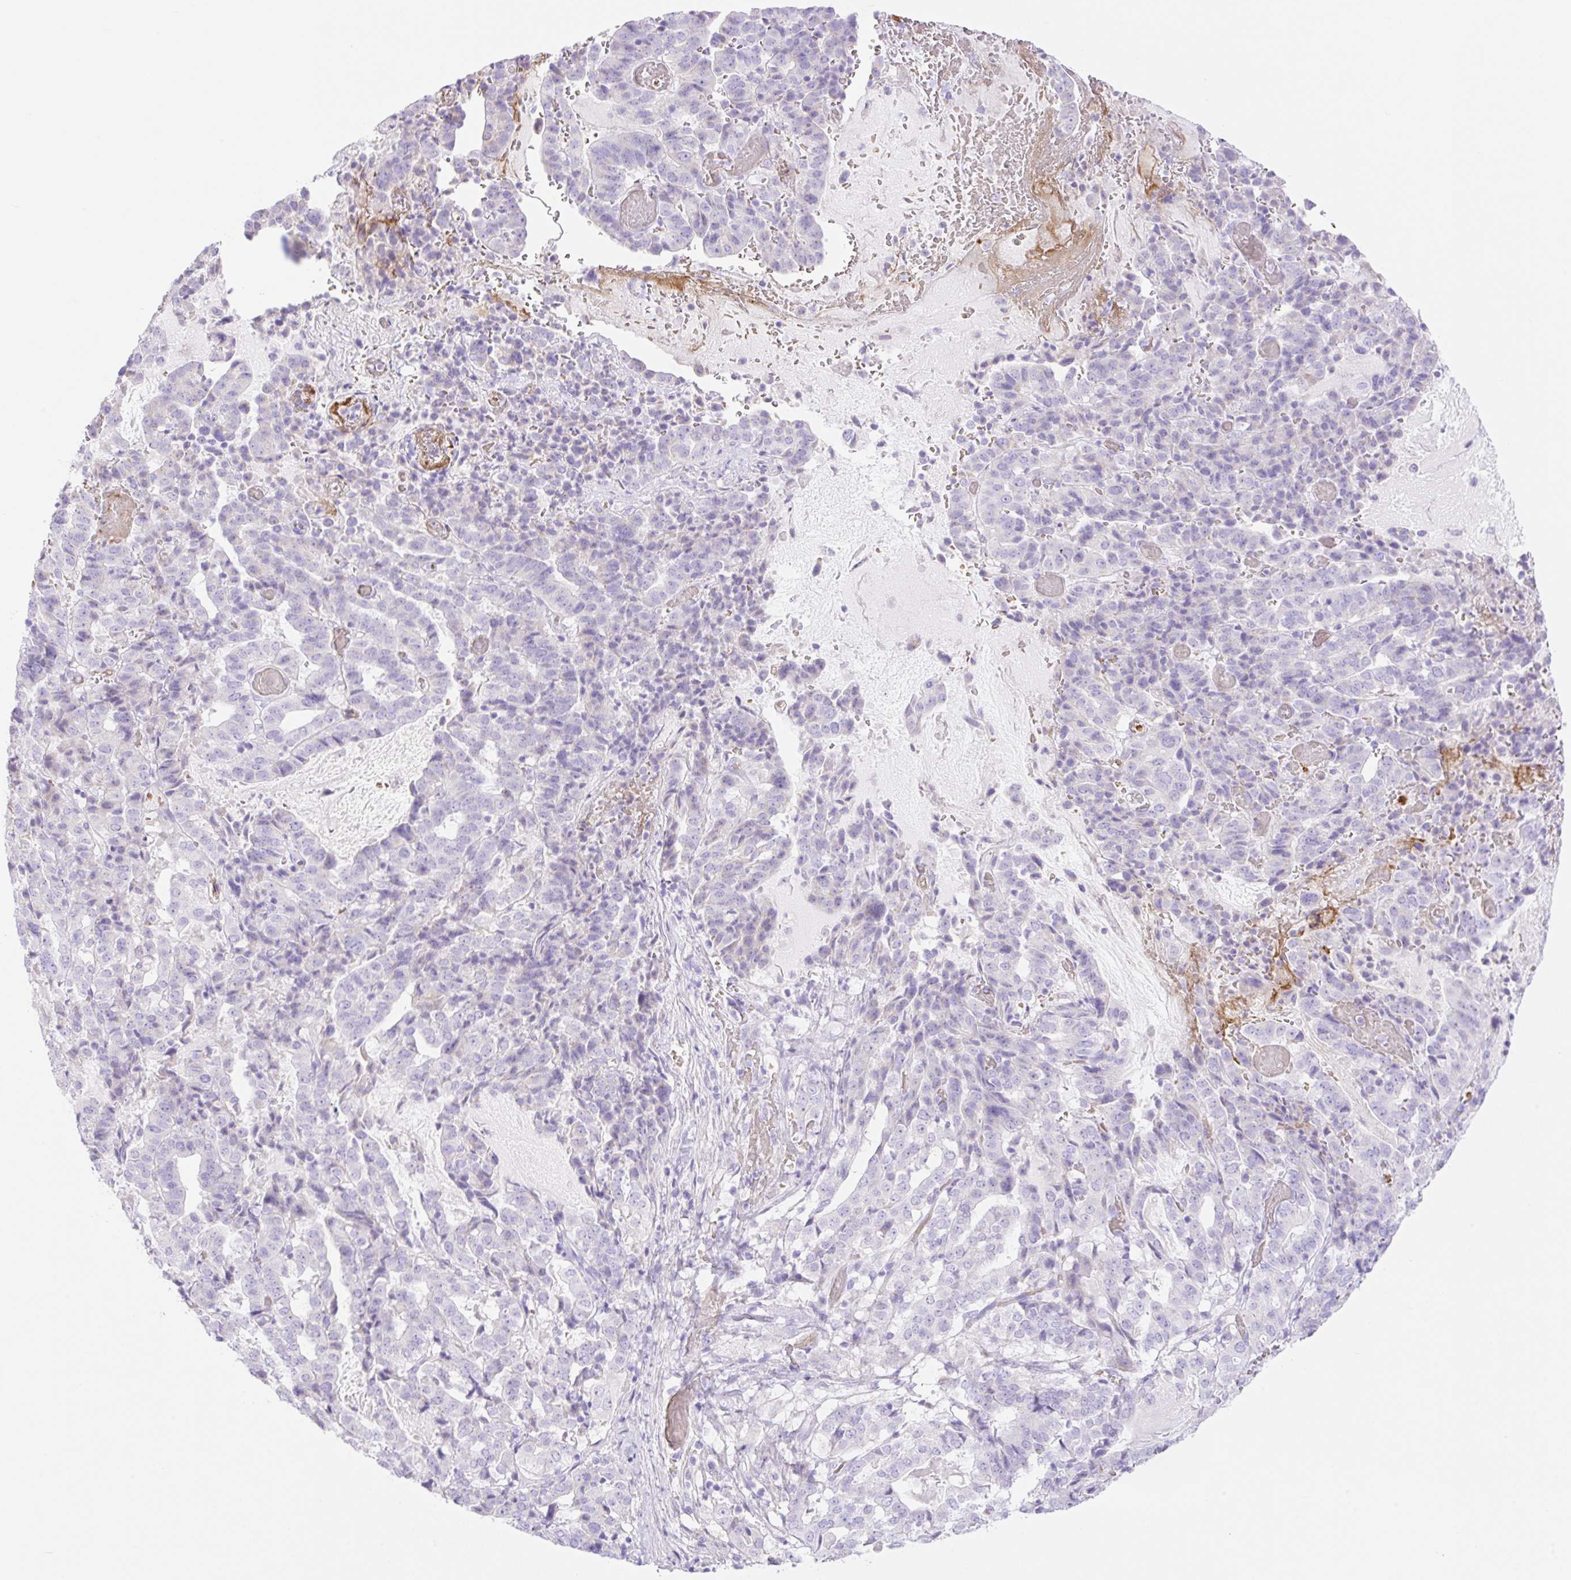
{"staining": {"intensity": "negative", "quantity": "none", "location": "none"}, "tissue": "stomach cancer", "cell_type": "Tumor cells", "image_type": "cancer", "snomed": [{"axis": "morphology", "description": "Adenocarcinoma, NOS"}, {"axis": "topography", "description": "Stomach"}], "caption": "Immunohistochemistry (IHC) image of neoplastic tissue: stomach cancer stained with DAB (3,3'-diaminobenzidine) demonstrates no significant protein expression in tumor cells.", "gene": "CDX1", "patient": {"sex": "male", "age": 48}}